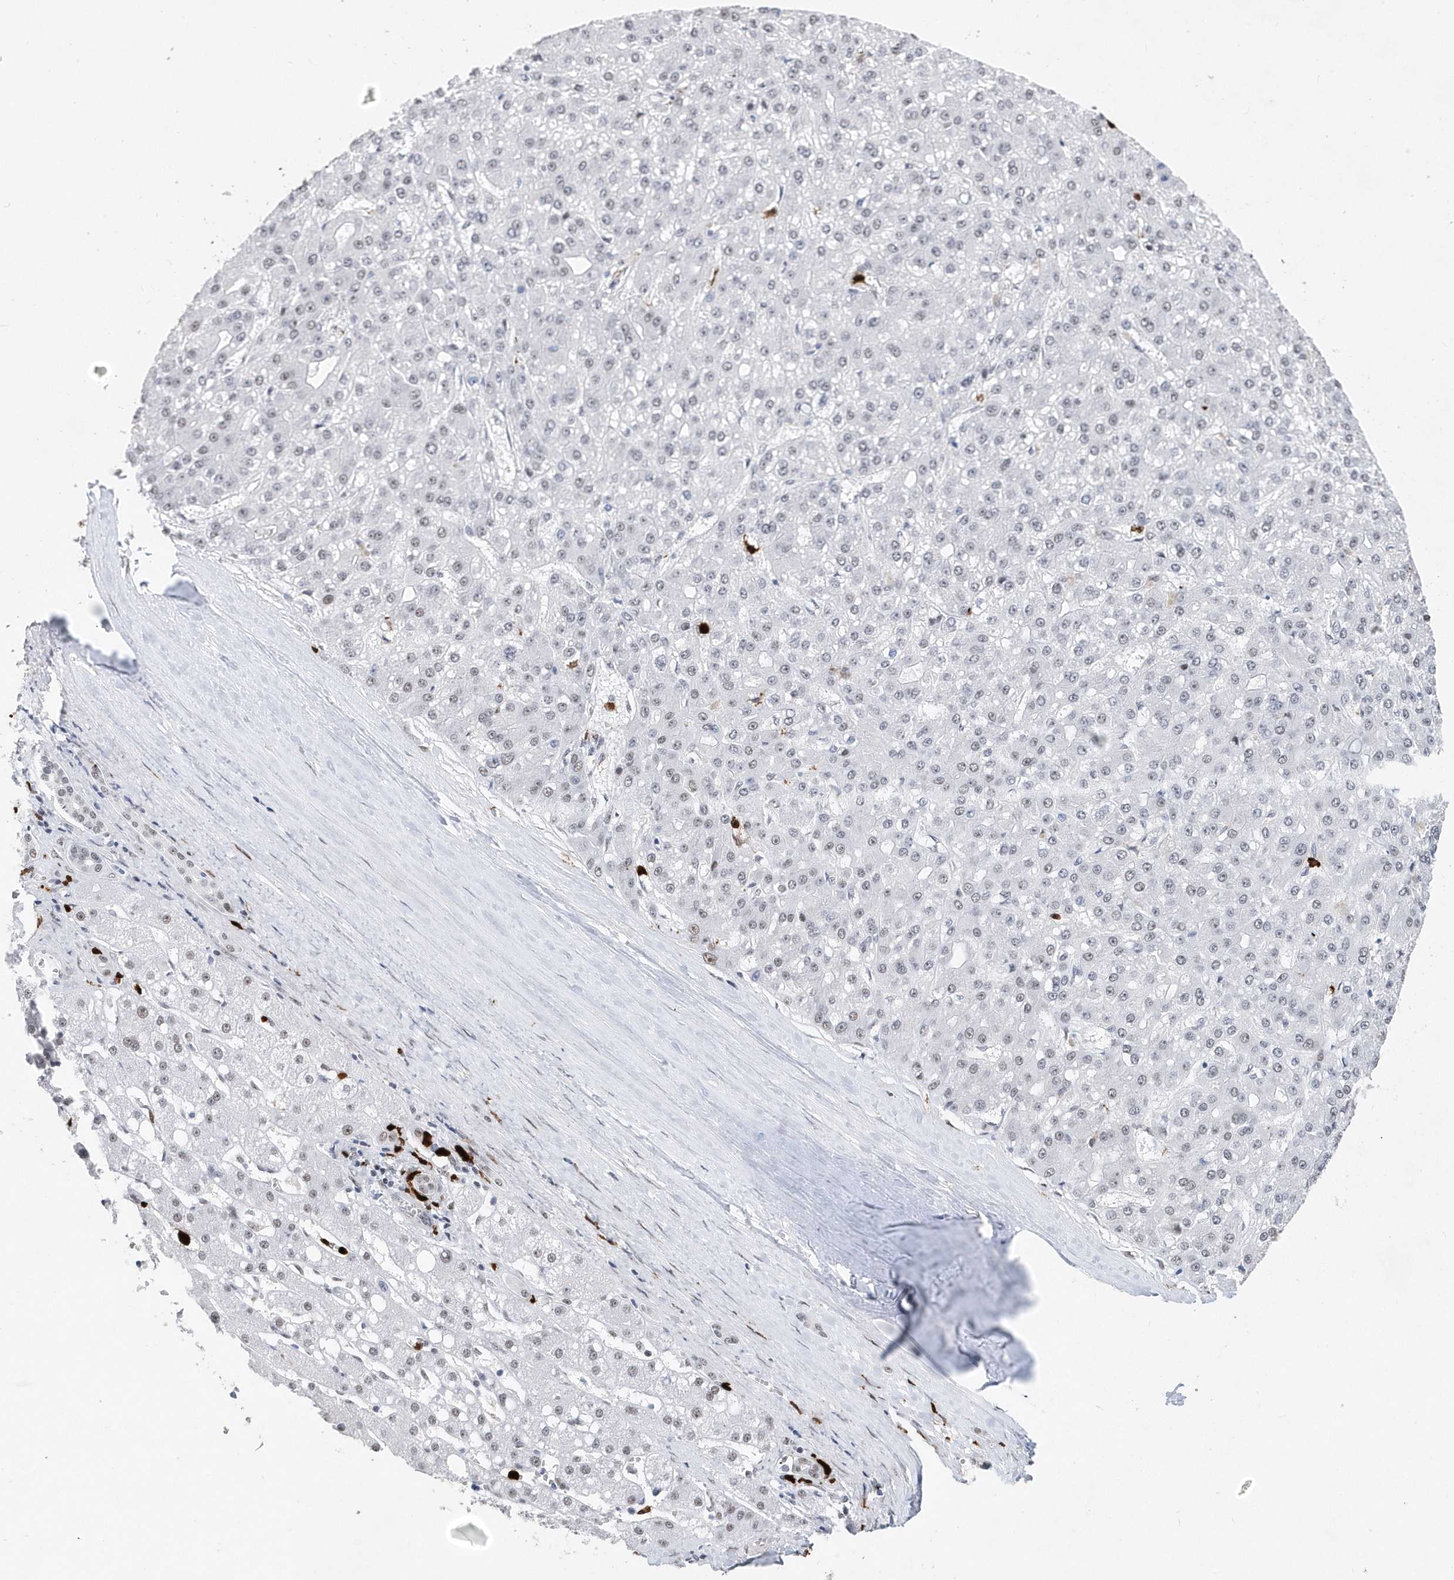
{"staining": {"intensity": "negative", "quantity": "none", "location": "none"}, "tissue": "liver cancer", "cell_type": "Tumor cells", "image_type": "cancer", "snomed": [{"axis": "morphology", "description": "Carcinoma, Hepatocellular, NOS"}, {"axis": "topography", "description": "Liver"}], "caption": "Liver cancer (hepatocellular carcinoma) stained for a protein using immunohistochemistry (IHC) demonstrates no positivity tumor cells.", "gene": "RPP30", "patient": {"sex": "male", "age": 67}}